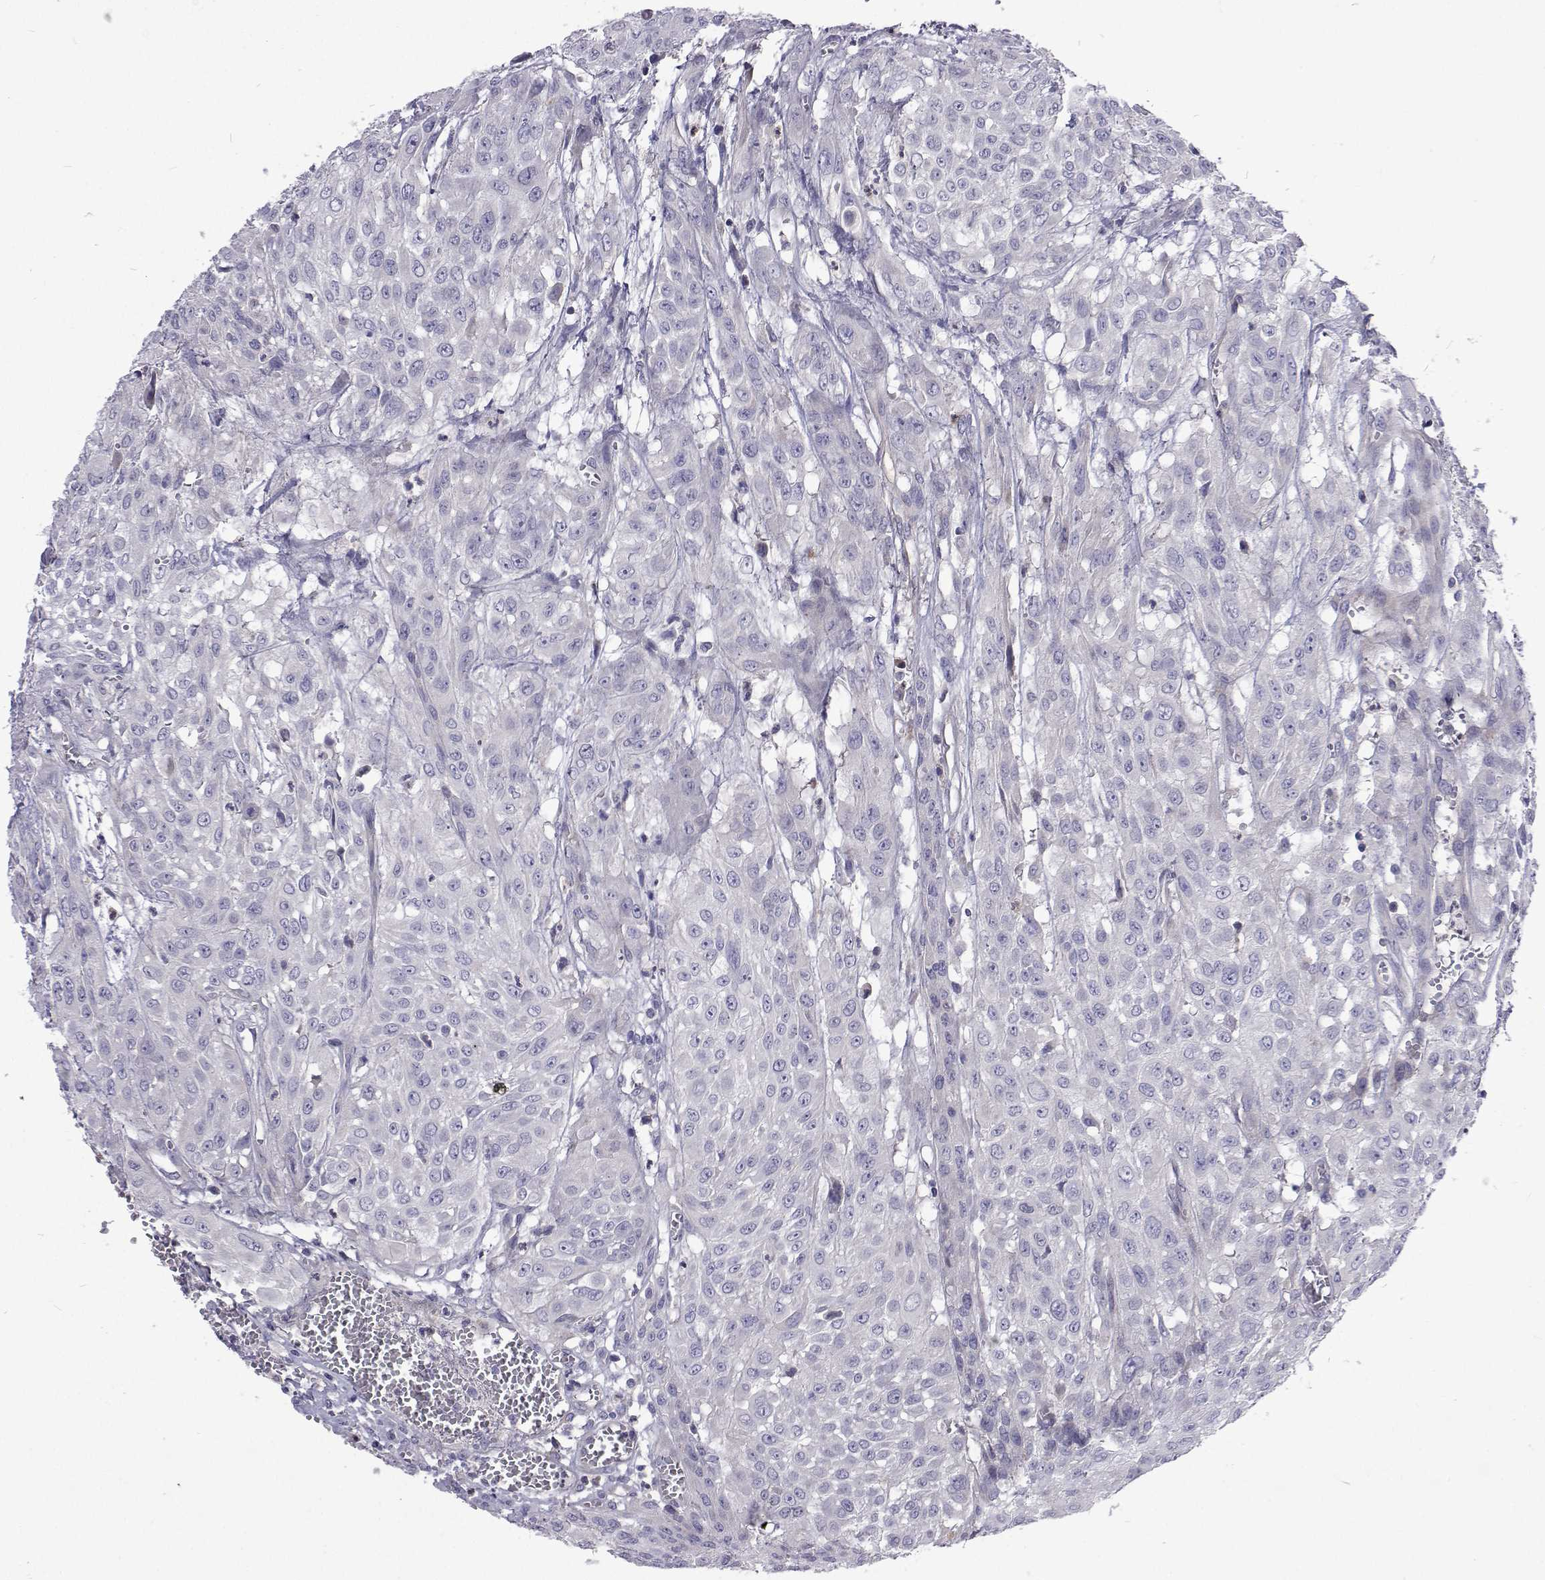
{"staining": {"intensity": "negative", "quantity": "none", "location": "none"}, "tissue": "urothelial cancer", "cell_type": "Tumor cells", "image_type": "cancer", "snomed": [{"axis": "morphology", "description": "Urothelial carcinoma, High grade"}, {"axis": "topography", "description": "Urinary bladder"}], "caption": "IHC of high-grade urothelial carcinoma demonstrates no staining in tumor cells.", "gene": "NPR3", "patient": {"sex": "male", "age": 57}}